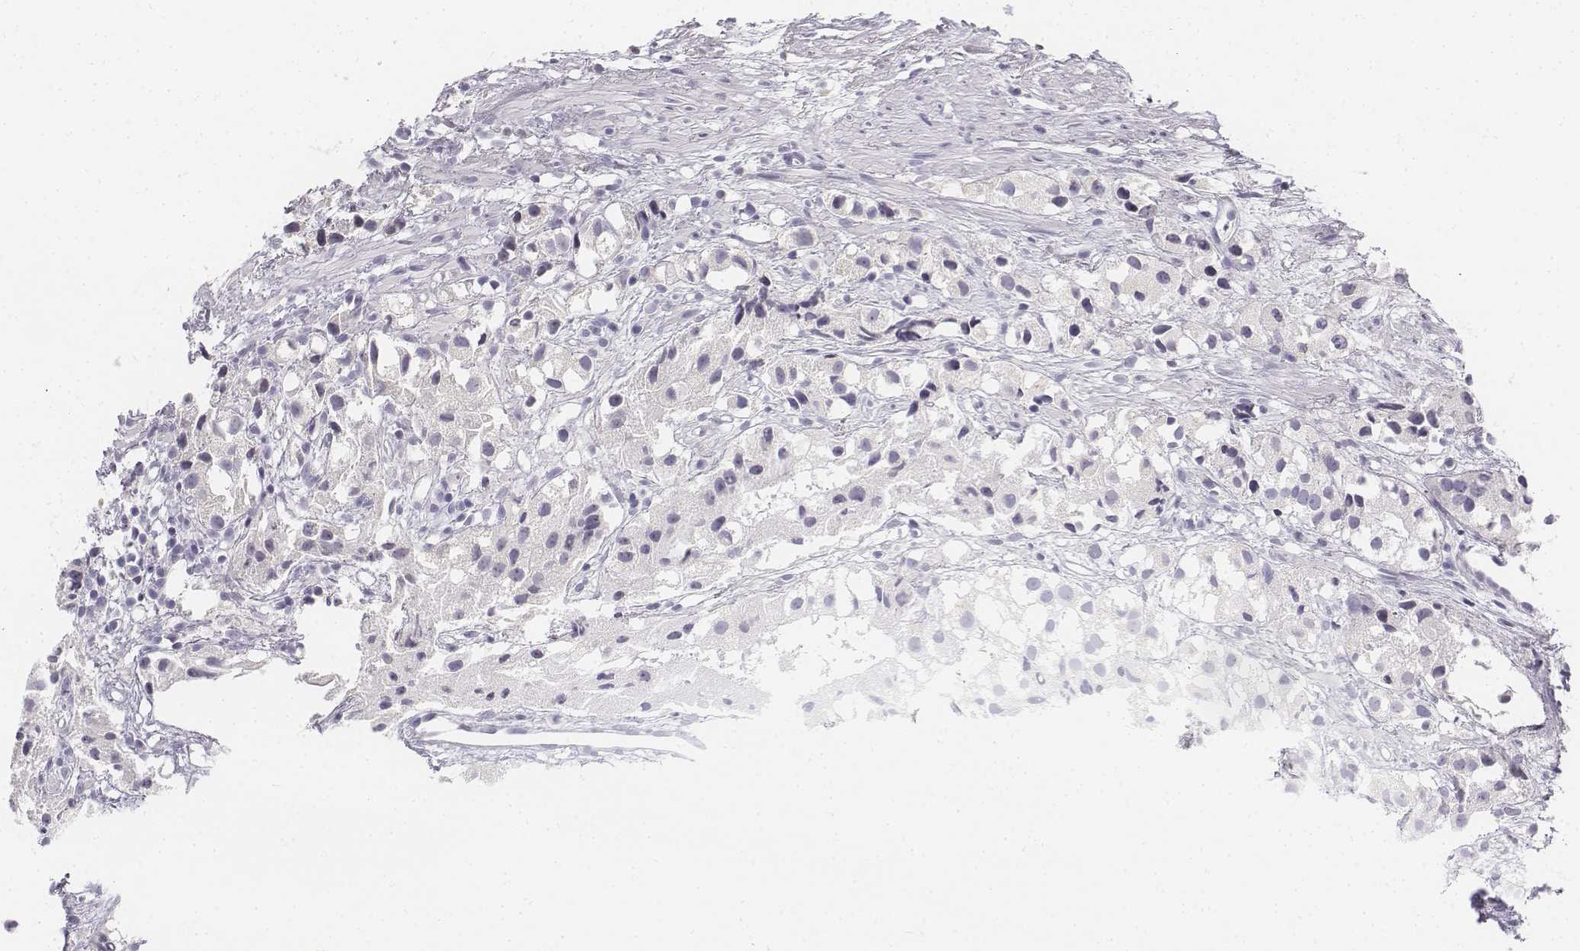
{"staining": {"intensity": "negative", "quantity": "none", "location": "none"}, "tissue": "prostate cancer", "cell_type": "Tumor cells", "image_type": "cancer", "snomed": [{"axis": "morphology", "description": "Adenocarcinoma, High grade"}, {"axis": "topography", "description": "Prostate"}], "caption": "High power microscopy micrograph of an immunohistochemistry (IHC) image of prostate cancer, revealing no significant positivity in tumor cells.", "gene": "UCN2", "patient": {"sex": "male", "age": 68}}